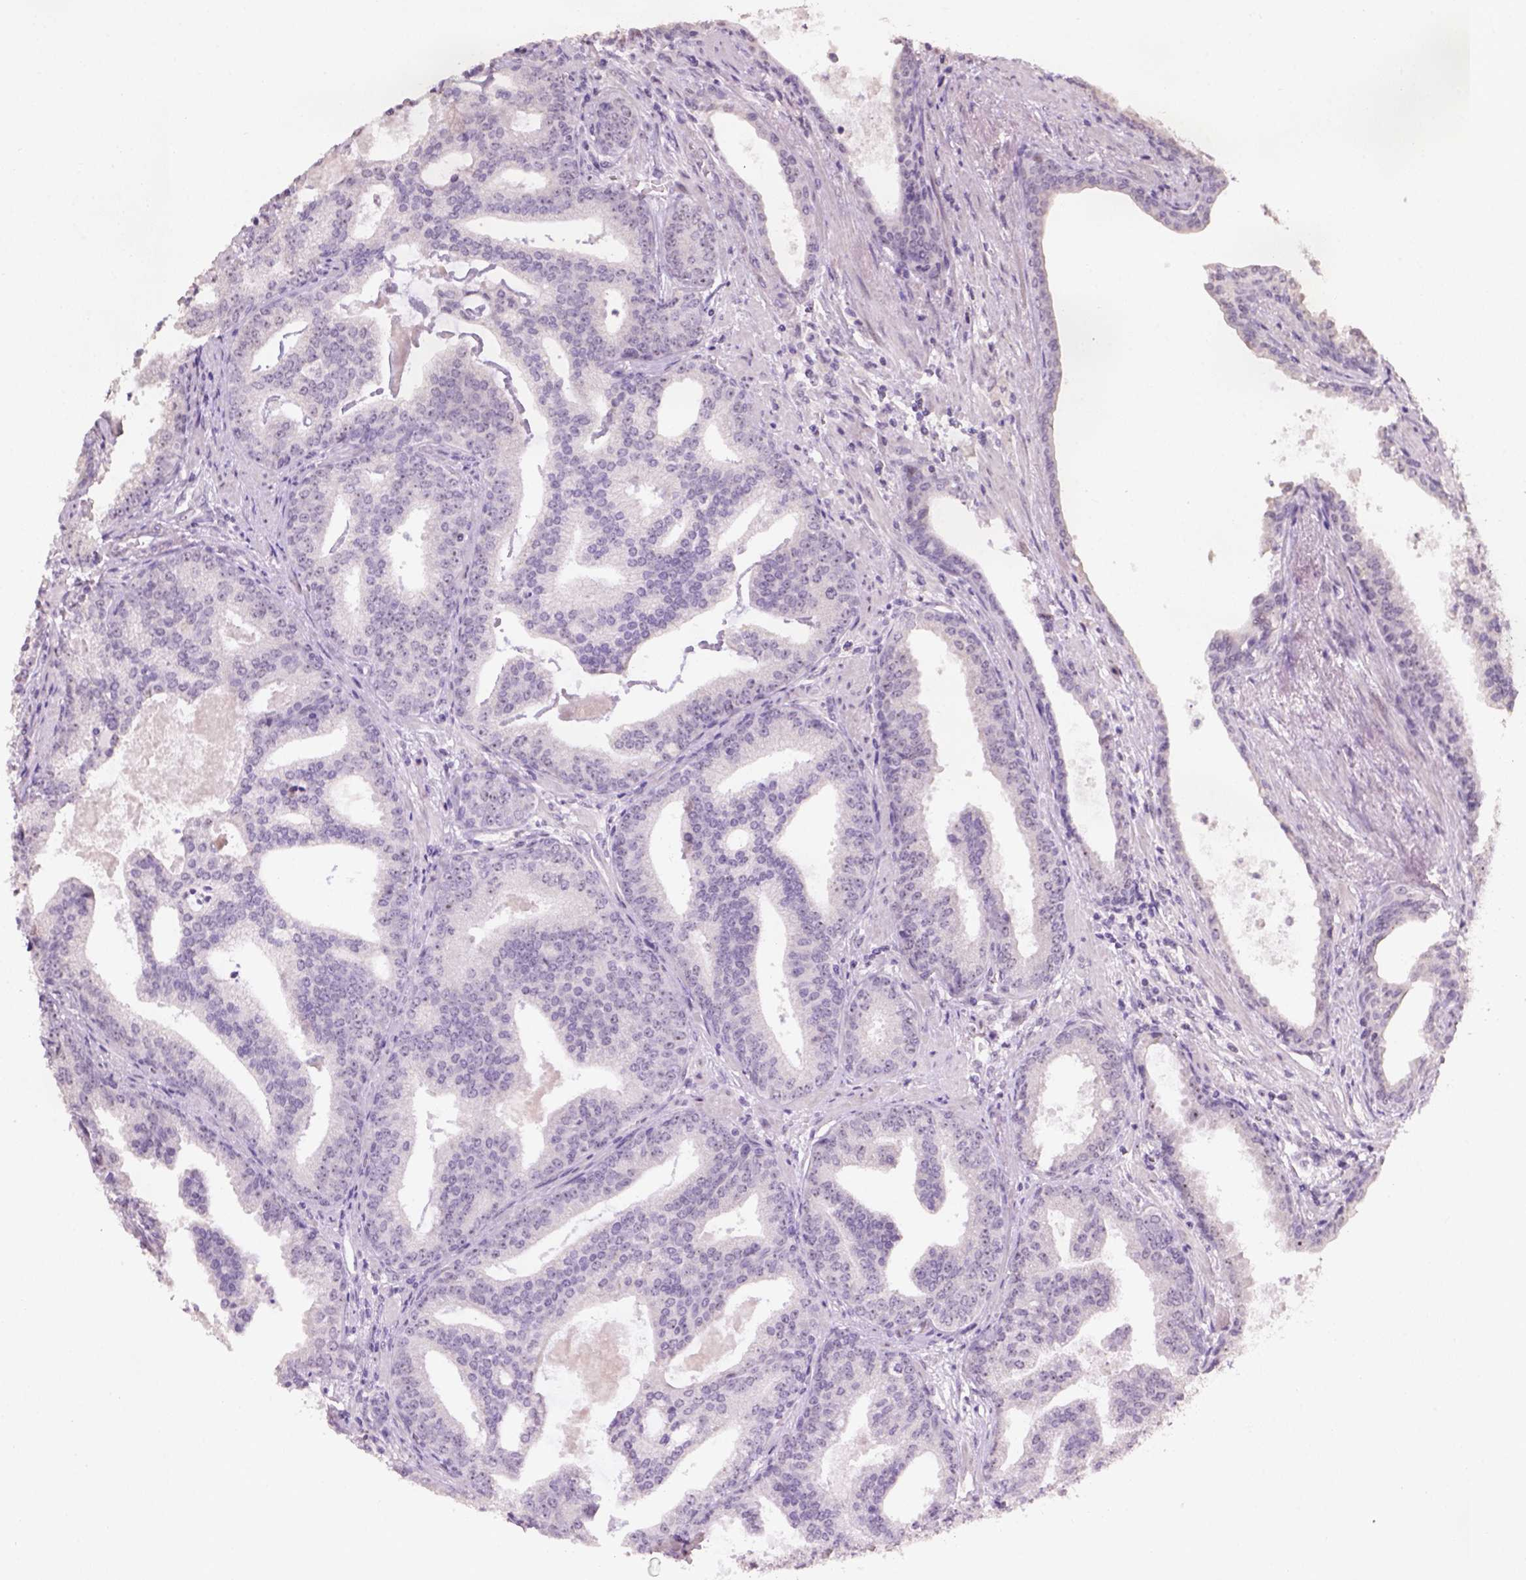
{"staining": {"intensity": "negative", "quantity": "none", "location": "none"}, "tissue": "prostate cancer", "cell_type": "Tumor cells", "image_type": "cancer", "snomed": [{"axis": "morphology", "description": "Adenocarcinoma, NOS"}, {"axis": "topography", "description": "Prostate"}], "caption": "This is an immunohistochemistry photomicrograph of prostate adenocarcinoma. There is no expression in tumor cells.", "gene": "DDX50", "patient": {"sex": "male", "age": 64}}